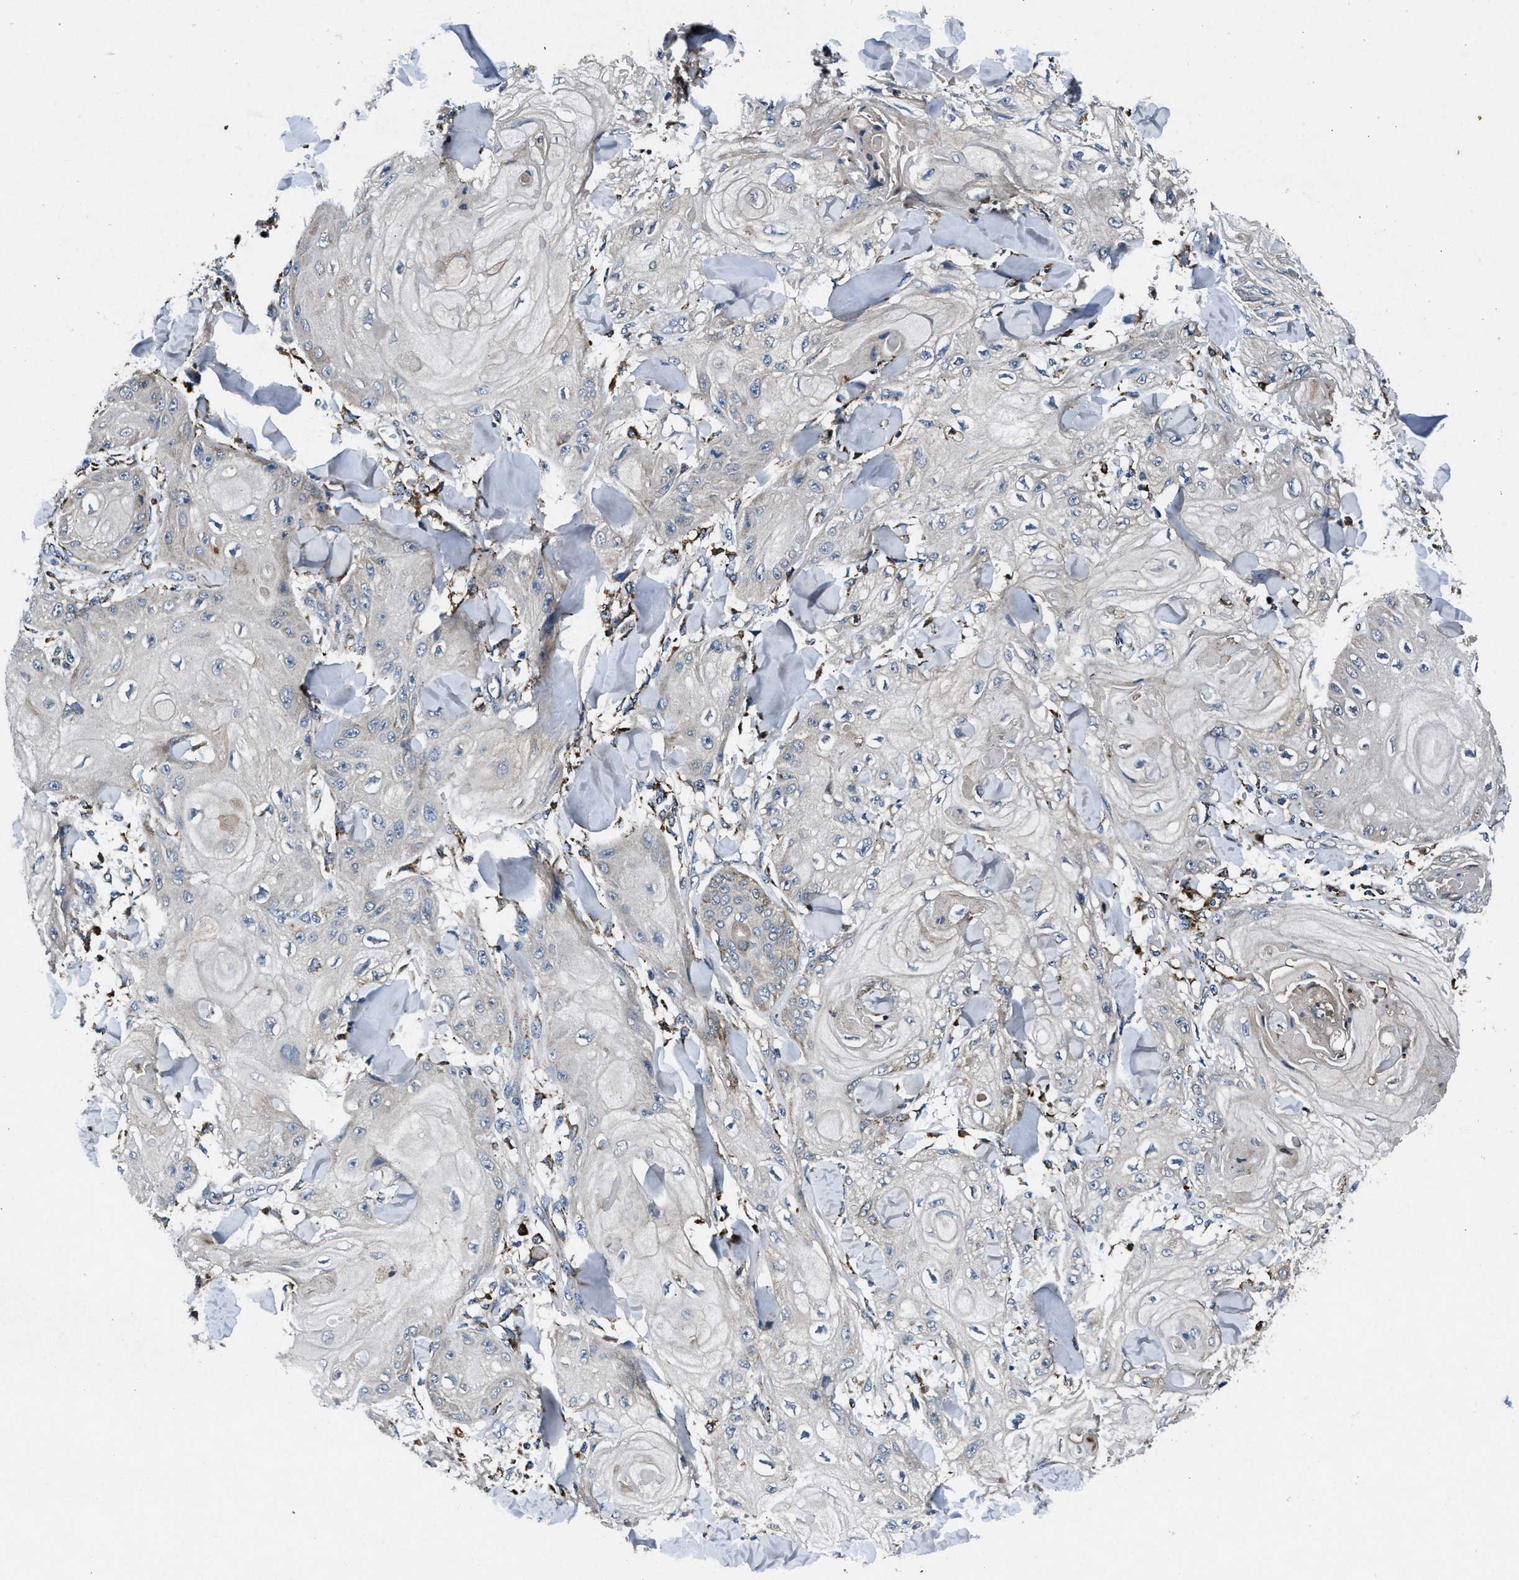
{"staining": {"intensity": "negative", "quantity": "none", "location": "none"}, "tissue": "skin cancer", "cell_type": "Tumor cells", "image_type": "cancer", "snomed": [{"axis": "morphology", "description": "Squamous cell carcinoma, NOS"}, {"axis": "topography", "description": "Skin"}], "caption": "The photomicrograph reveals no significant positivity in tumor cells of squamous cell carcinoma (skin).", "gene": "FAM221A", "patient": {"sex": "male", "age": 74}}